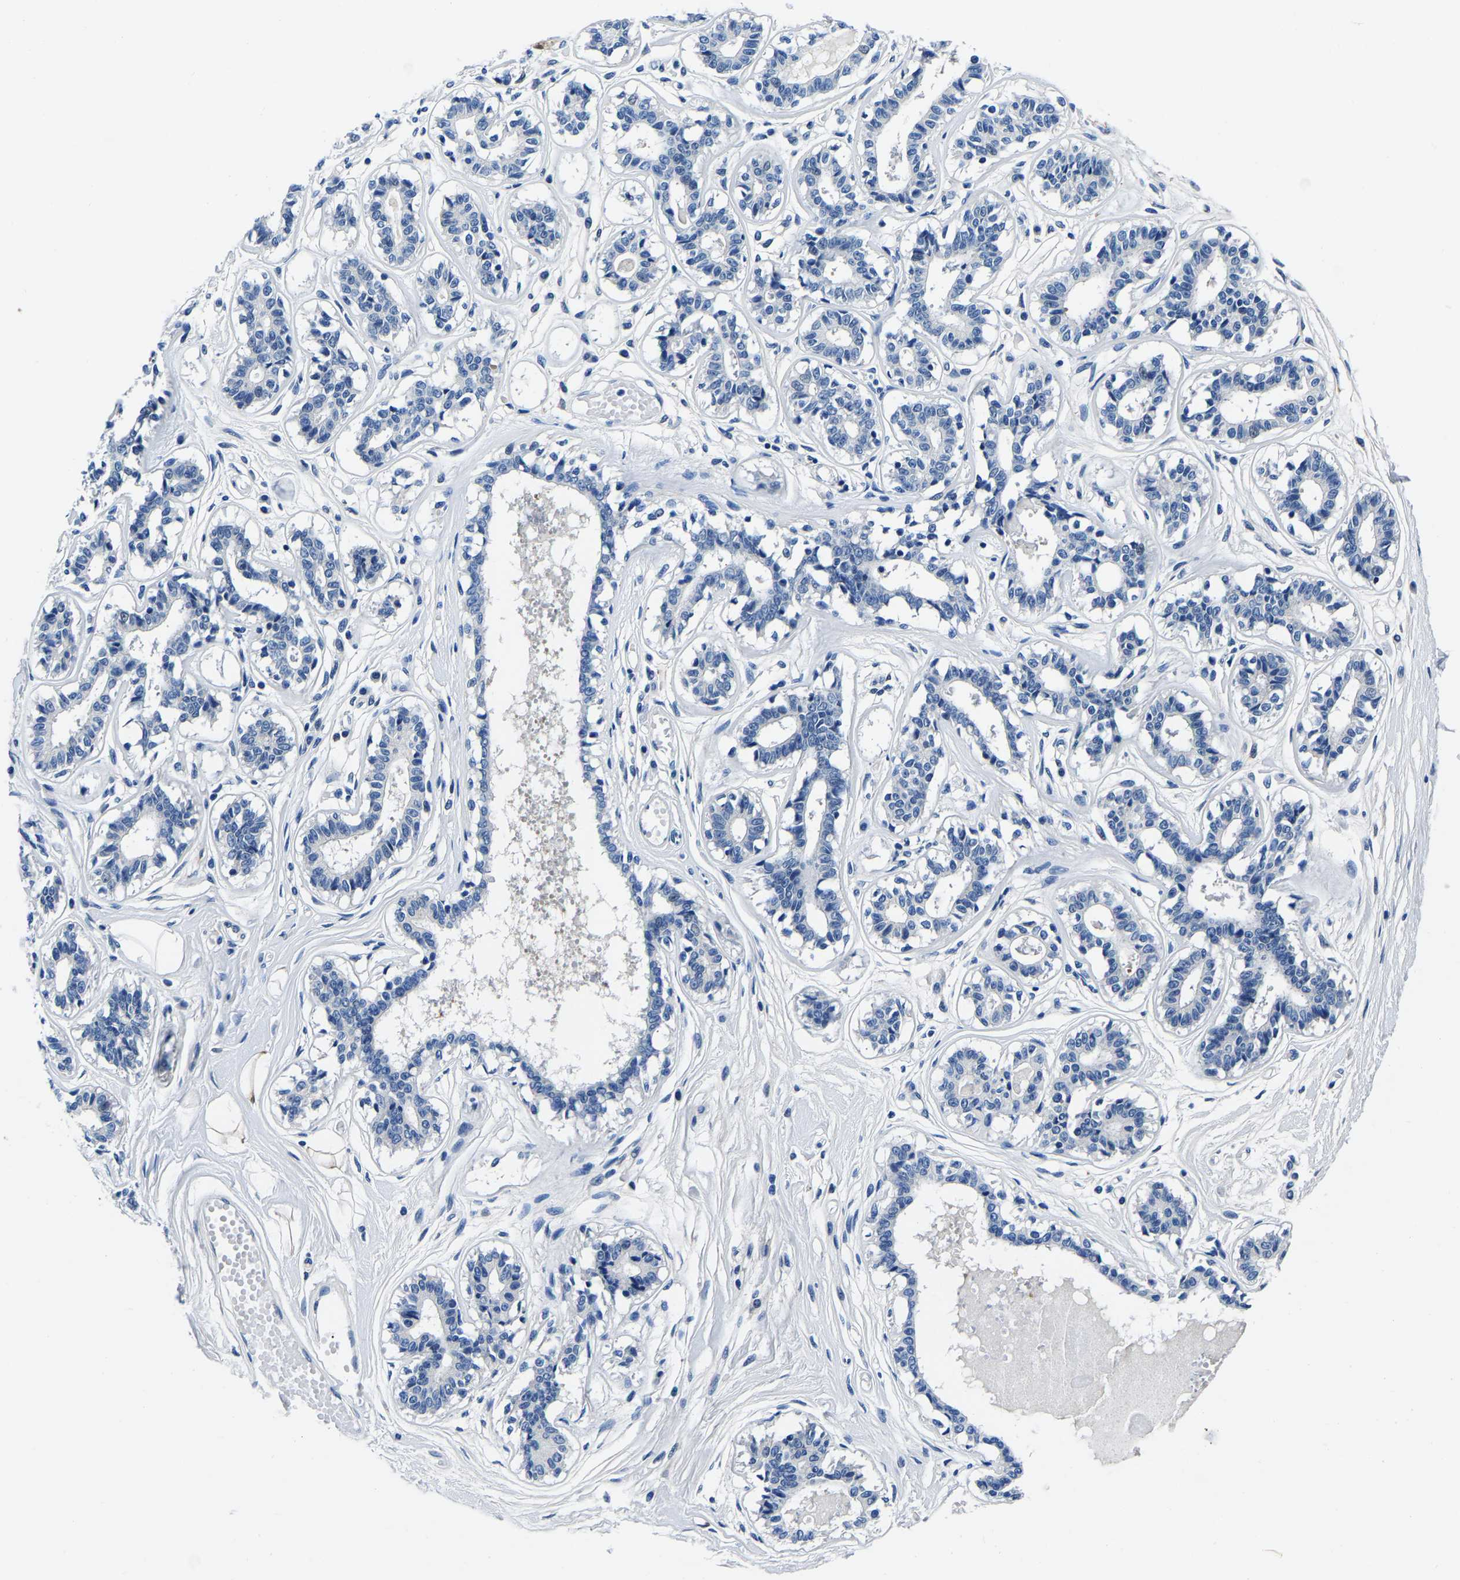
{"staining": {"intensity": "negative", "quantity": "none", "location": "none"}, "tissue": "breast", "cell_type": "Adipocytes", "image_type": "normal", "snomed": [{"axis": "morphology", "description": "Normal tissue, NOS"}, {"axis": "topography", "description": "Breast"}], "caption": "IHC image of unremarkable breast: human breast stained with DAB demonstrates no significant protein positivity in adipocytes.", "gene": "ACO1", "patient": {"sex": "female", "age": 45}}